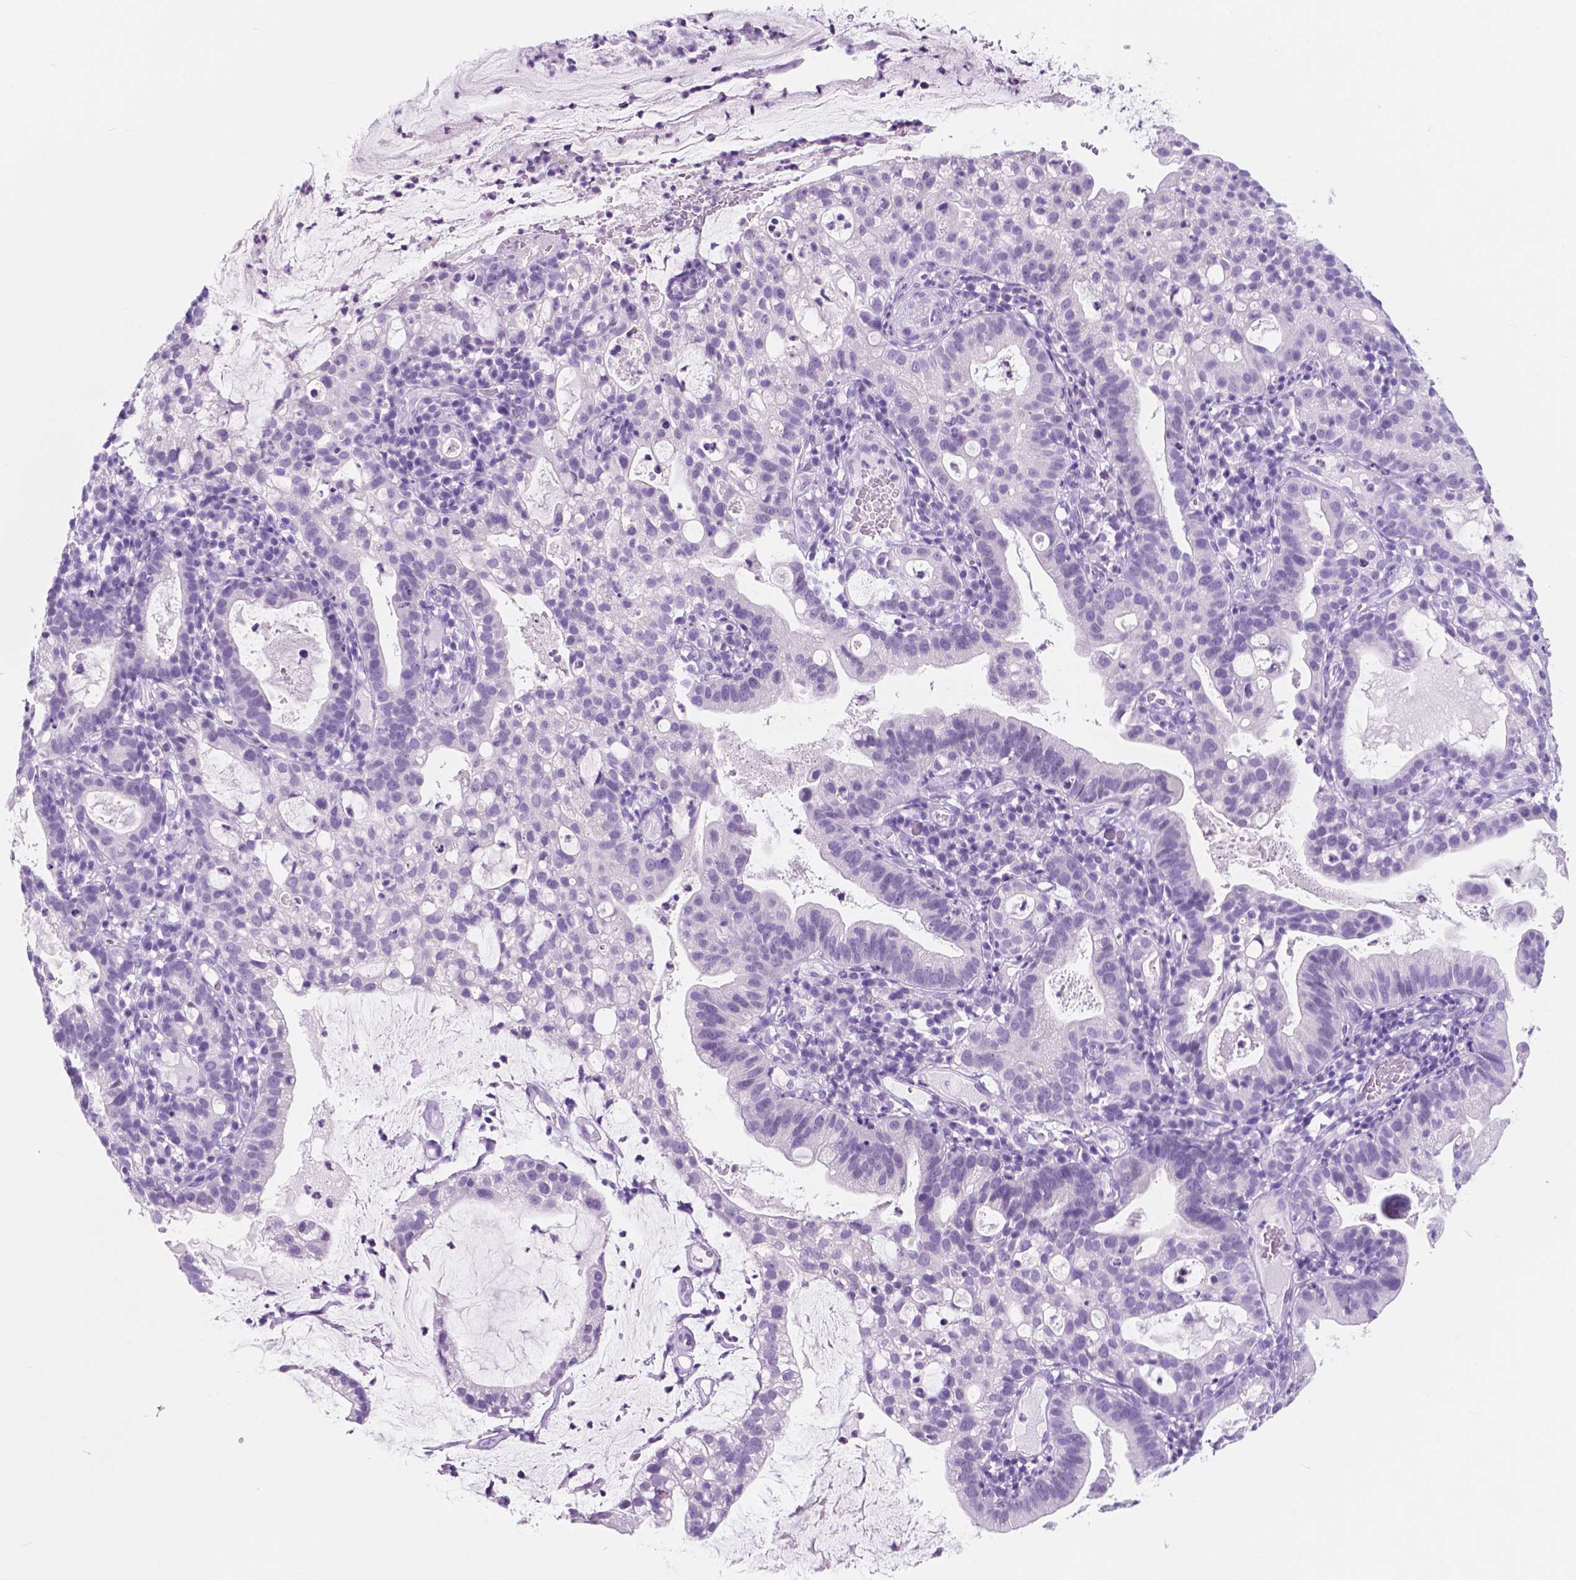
{"staining": {"intensity": "negative", "quantity": "none", "location": "none"}, "tissue": "cervical cancer", "cell_type": "Tumor cells", "image_type": "cancer", "snomed": [{"axis": "morphology", "description": "Adenocarcinoma, NOS"}, {"axis": "topography", "description": "Cervix"}], "caption": "Tumor cells are negative for protein expression in human cervical cancer. (Stains: DAB IHC with hematoxylin counter stain, Microscopy: brightfield microscopy at high magnification).", "gene": "CUZD1", "patient": {"sex": "female", "age": 41}}